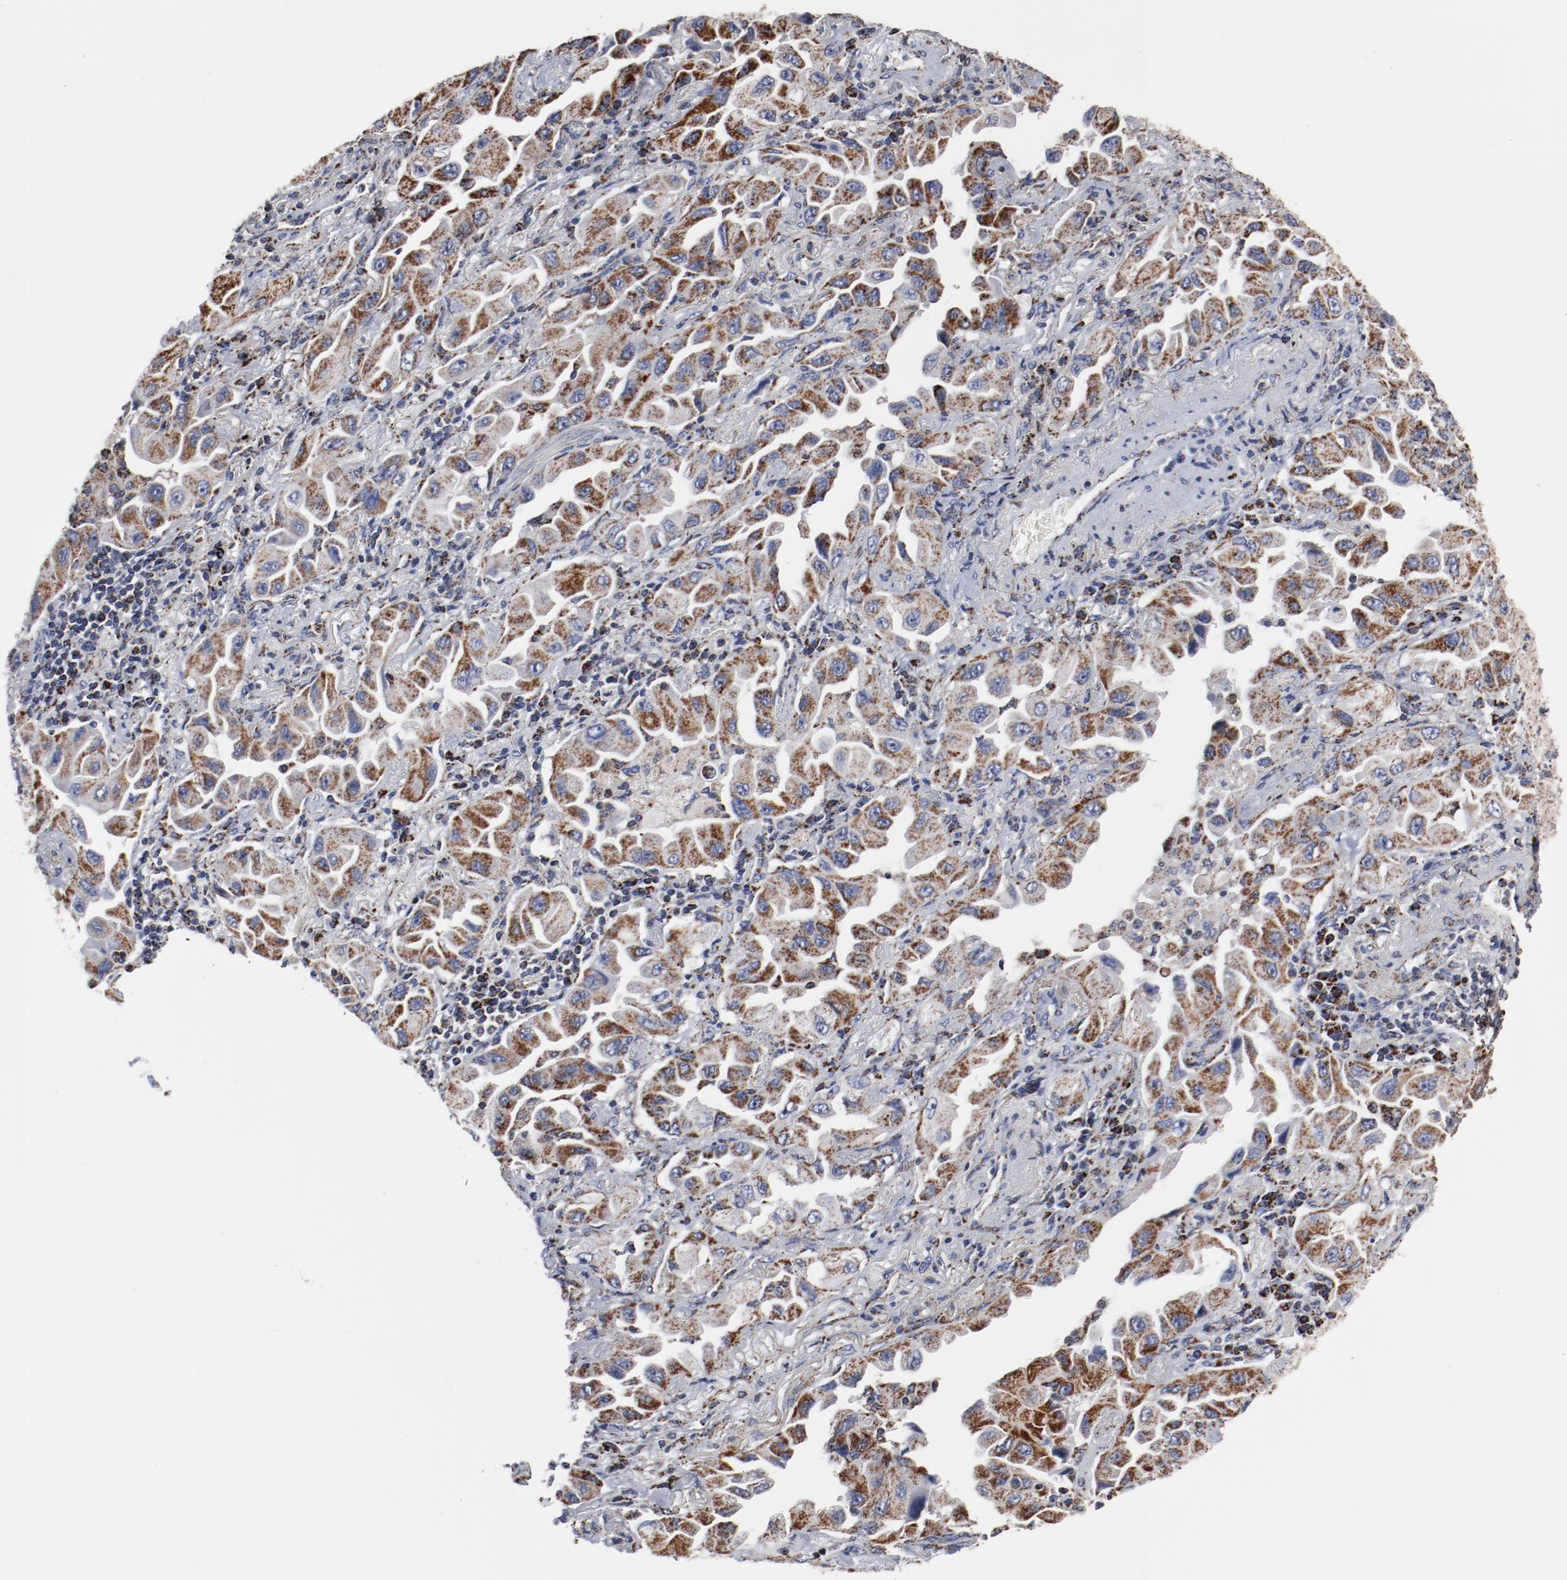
{"staining": {"intensity": "moderate", "quantity": ">75%", "location": "cytoplasmic/membranous"}, "tissue": "lung cancer", "cell_type": "Tumor cells", "image_type": "cancer", "snomed": [{"axis": "morphology", "description": "Adenocarcinoma, NOS"}, {"axis": "topography", "description": "Lung"}], "caption": "High-power microscopy captured an immunohistochemistry histopathology image of lung adenocarcinoma, revealing moderate cytoplasmic/membranous positivity in about >75% of tumor cells. (DAB IHC with brightfield microscopy, high magnification).", "gene": "NDUFV2", "patient": {"sex": "female", "age": 65}}